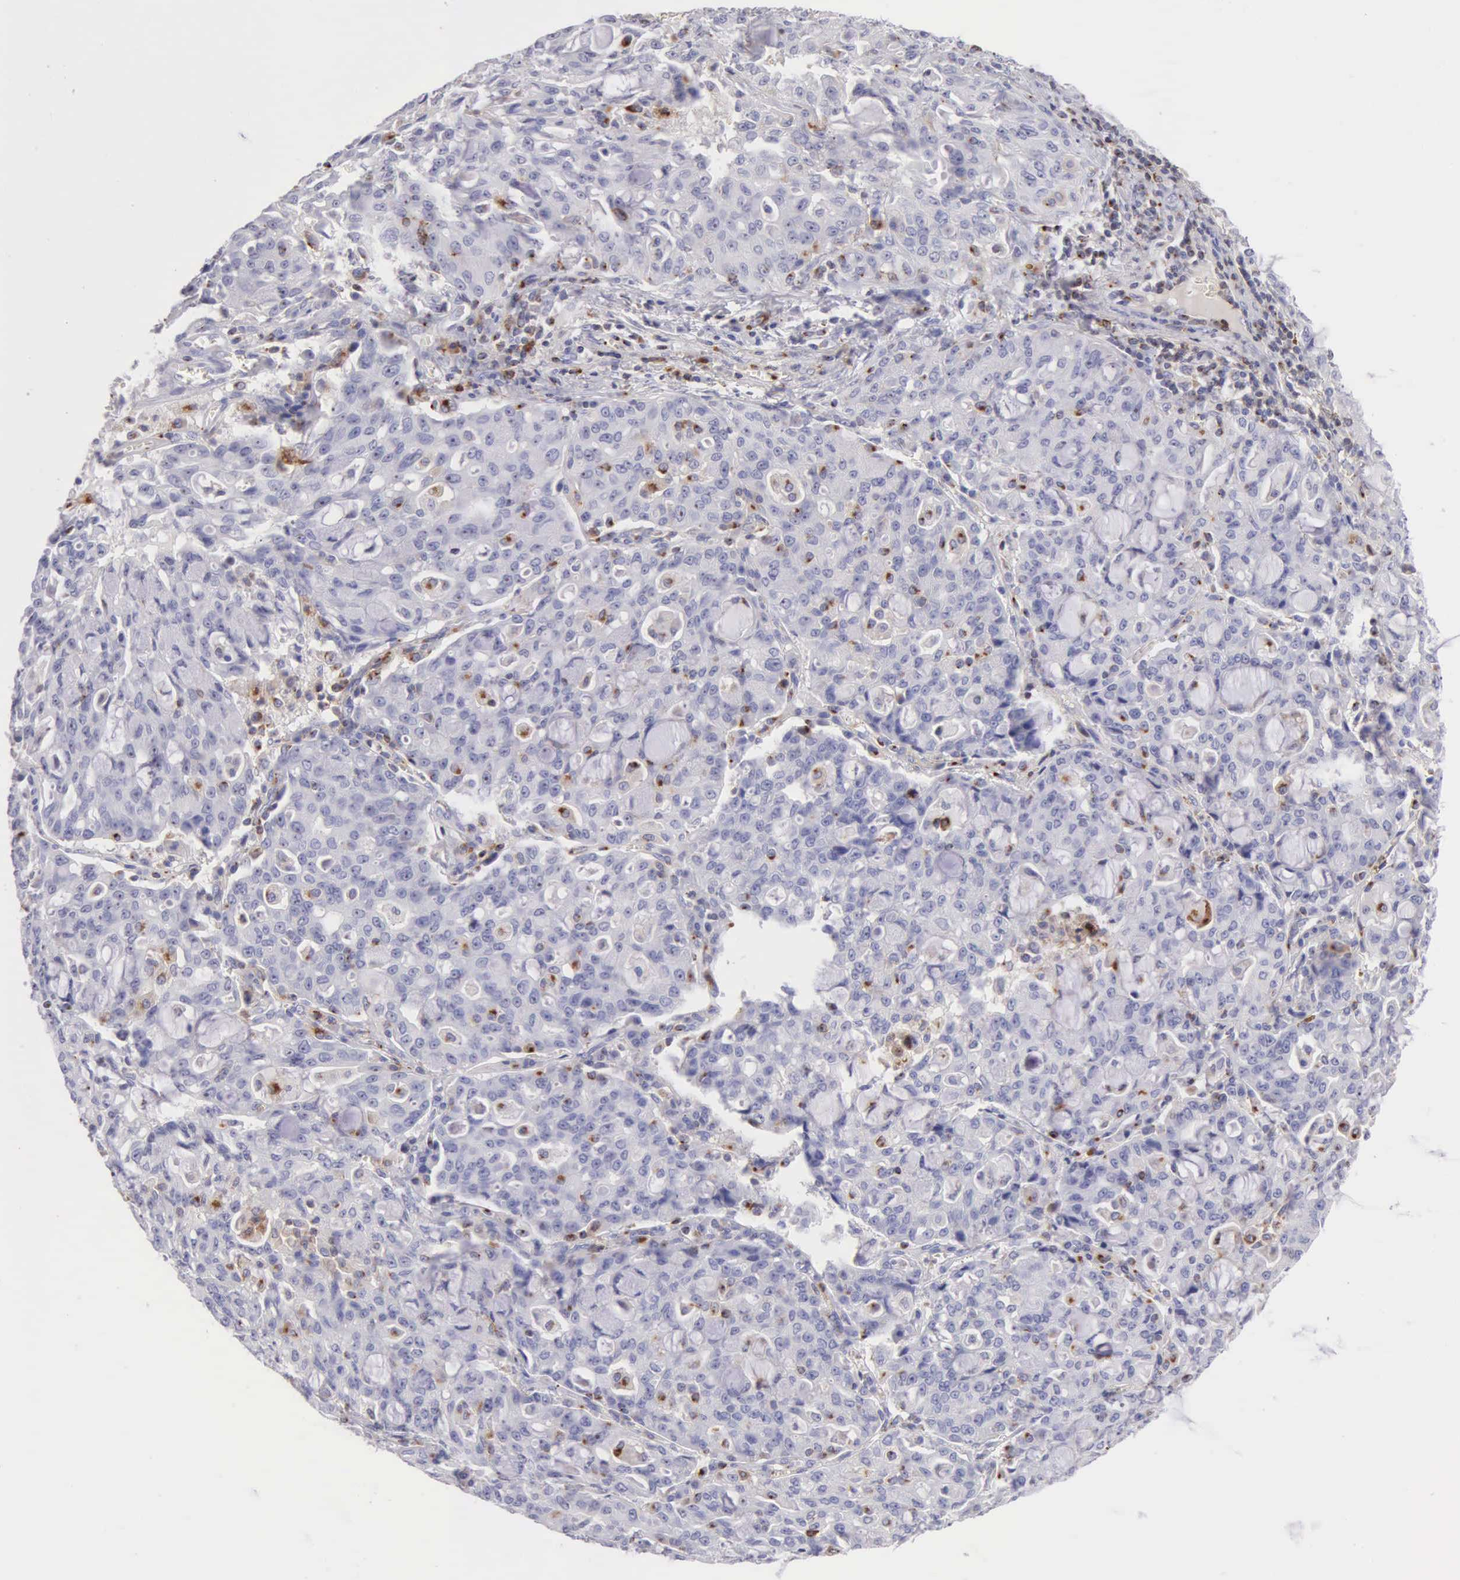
{"staining": {"intensity": "negative", "quantity": "none", "location": "none"}, "tissue": "lung cancer", "cell_type": "Tumor cells", "image_type": "cancer", "snomed": [{"axis": "morphology", "description": "Adenocarcinoma, NOS"}, {"axis": "topography", "description": "Lung"}], "caption": "DAB immunohistochemical staining of human lung adenocarcinoma exhibits no significant positivity in tumor cells.", "gene": "SRGN", "patient": {"sex": "female", "age": 44}}